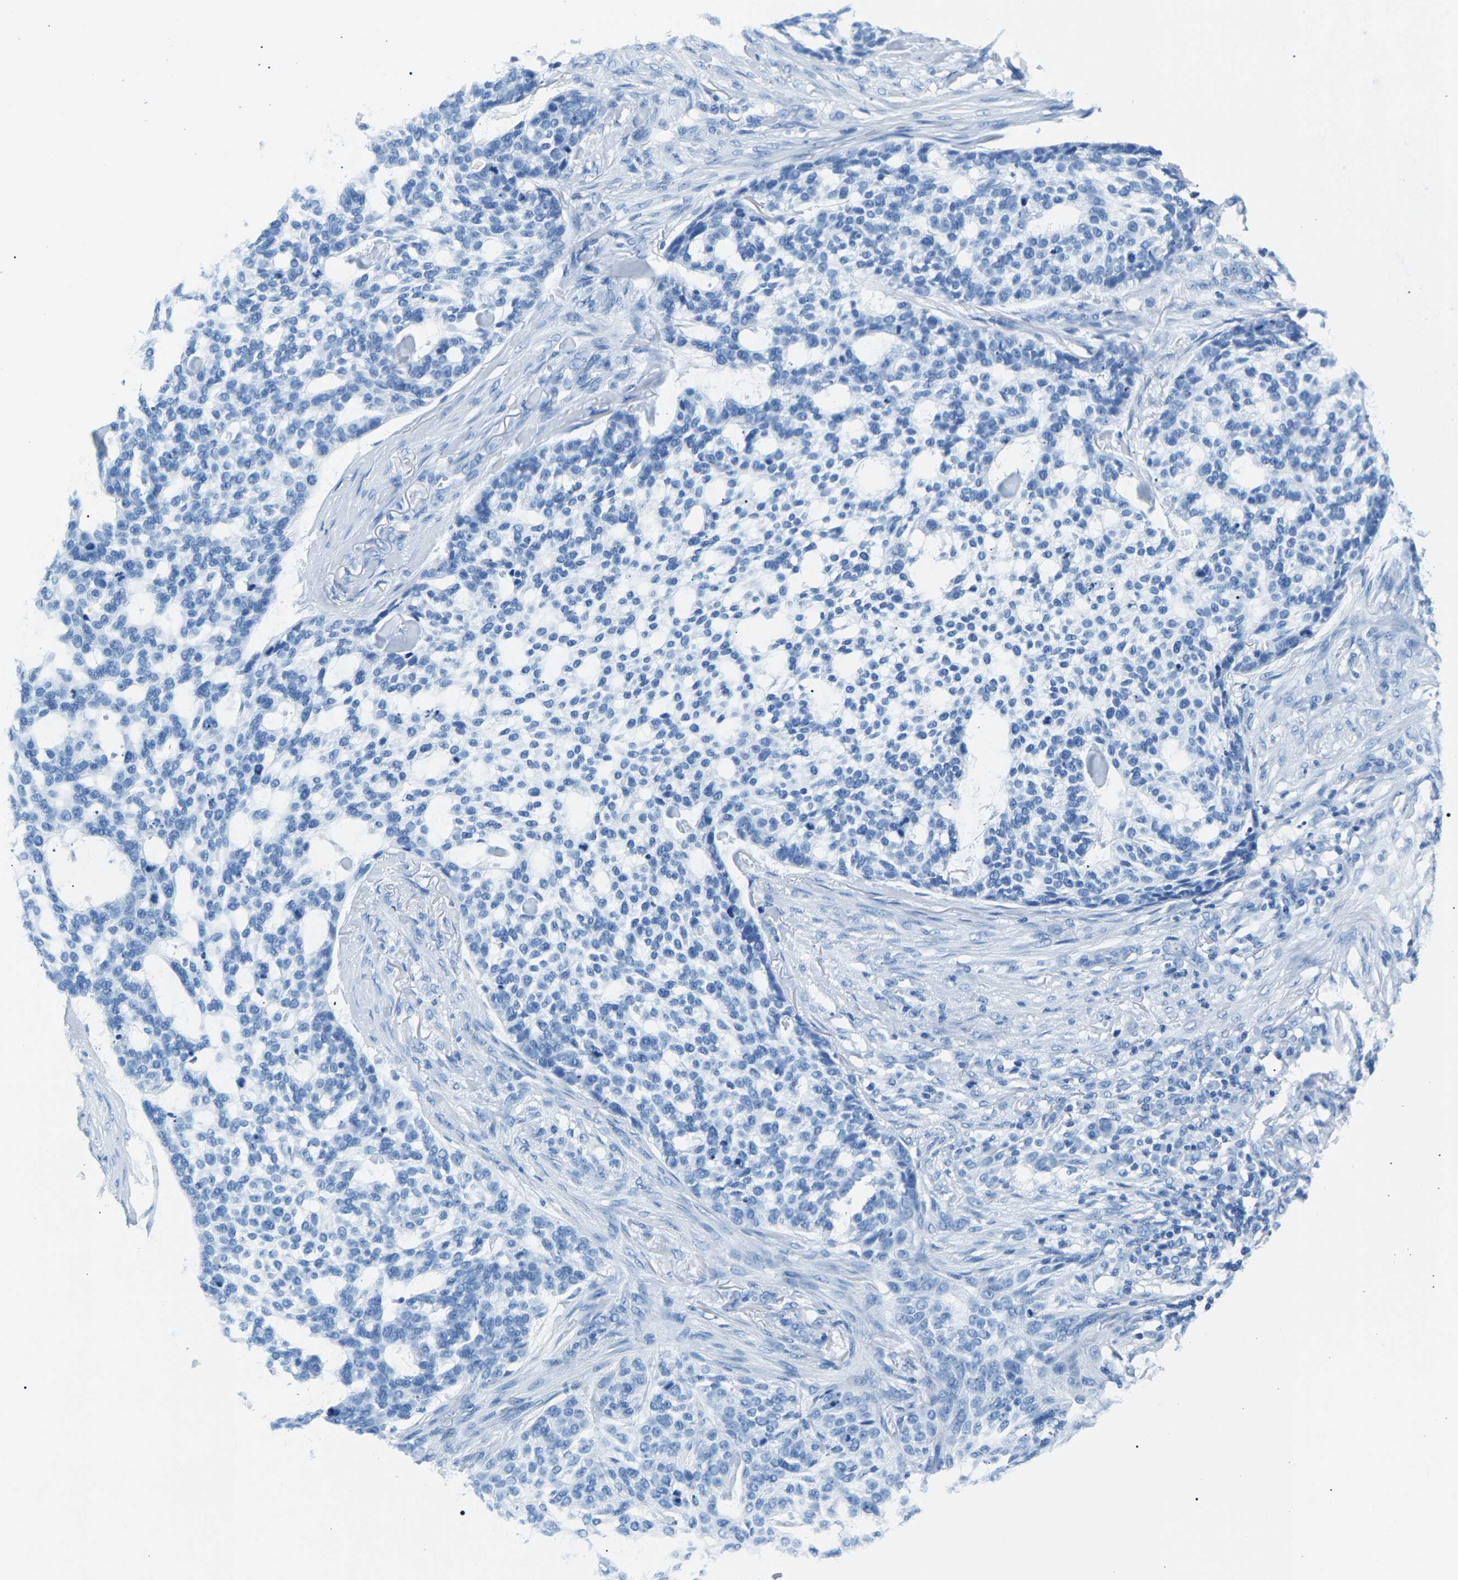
{"staining": {"intensity": "negative", "quantity": "none", "location": "none"}, "tissue": "skin cancer", "cell_type": "Tumor cells", "image_type": "cancer", "snomed": [{"axis": "morphology", "description": "Basal cell carcinoma"}, {"axis": "topography", "description": "Skin"}], "caption": "Immunohistochemistry histopathology image of skin basal cell carcinoma stained for a protein (brown), which demonstrates no staining in tumor cells.", "gene": "CPS1", "patient": {"sex": "female", "age": 64}}